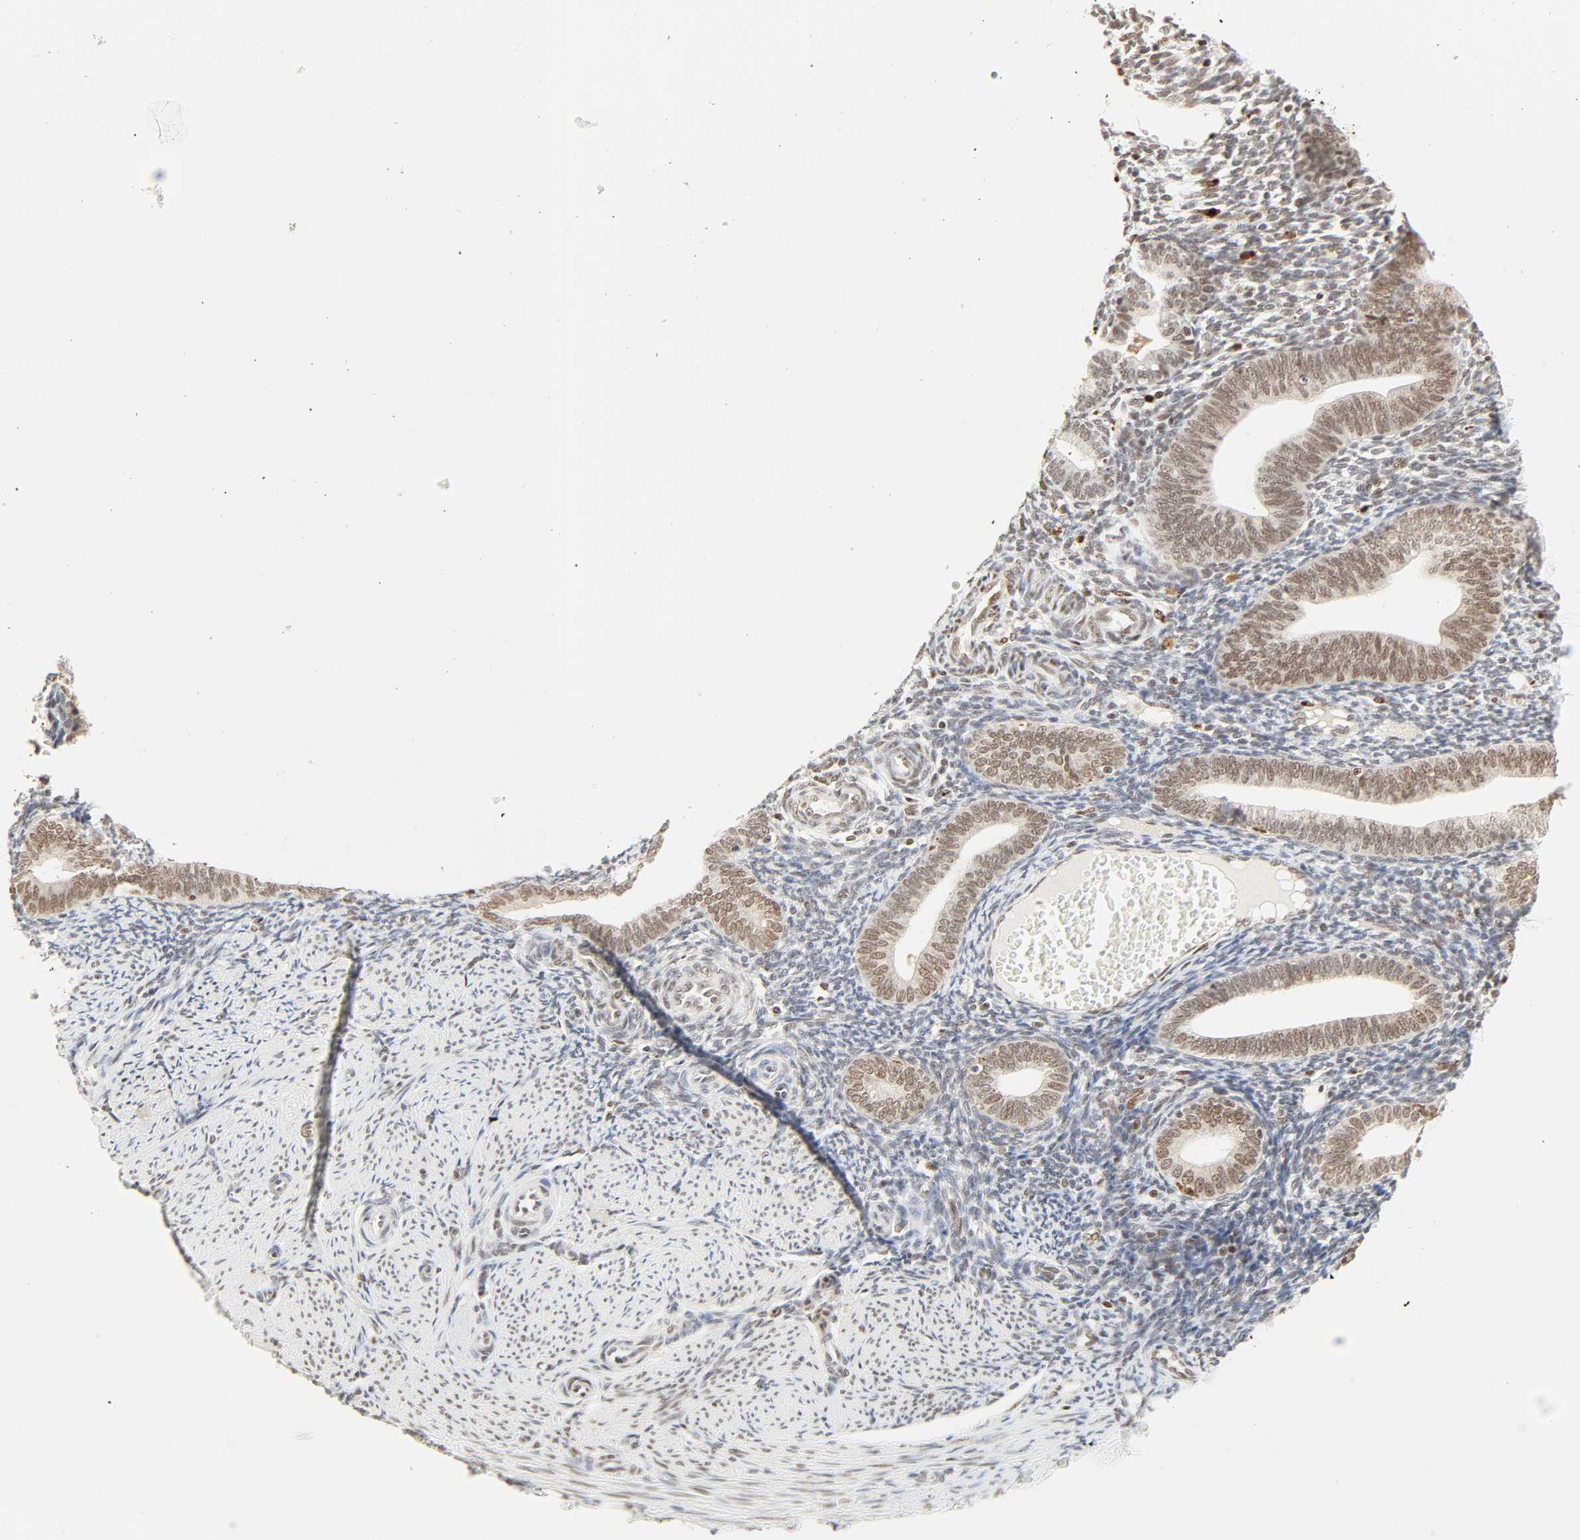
{"staining": {"intensity": "weak", "quantity": ">75%", "location": "nuclear"}, "tissue": "endometrium", "cell_type": "Cells in endometrial stroma", "image_type": "normal", "snomed": [{"axis": "morphology", "description": "Normal tissue, NOS"}, {"axis": "topography", "description": "Endometrium"}], "caption": "Normal endometrium was stained to show a protein in brown. There is low levels of weak nuclear expression in about >75% of cells in endometrial stroma.", "gene": "DAZAP1", "patient": {"sex": "female", "age": 61}}